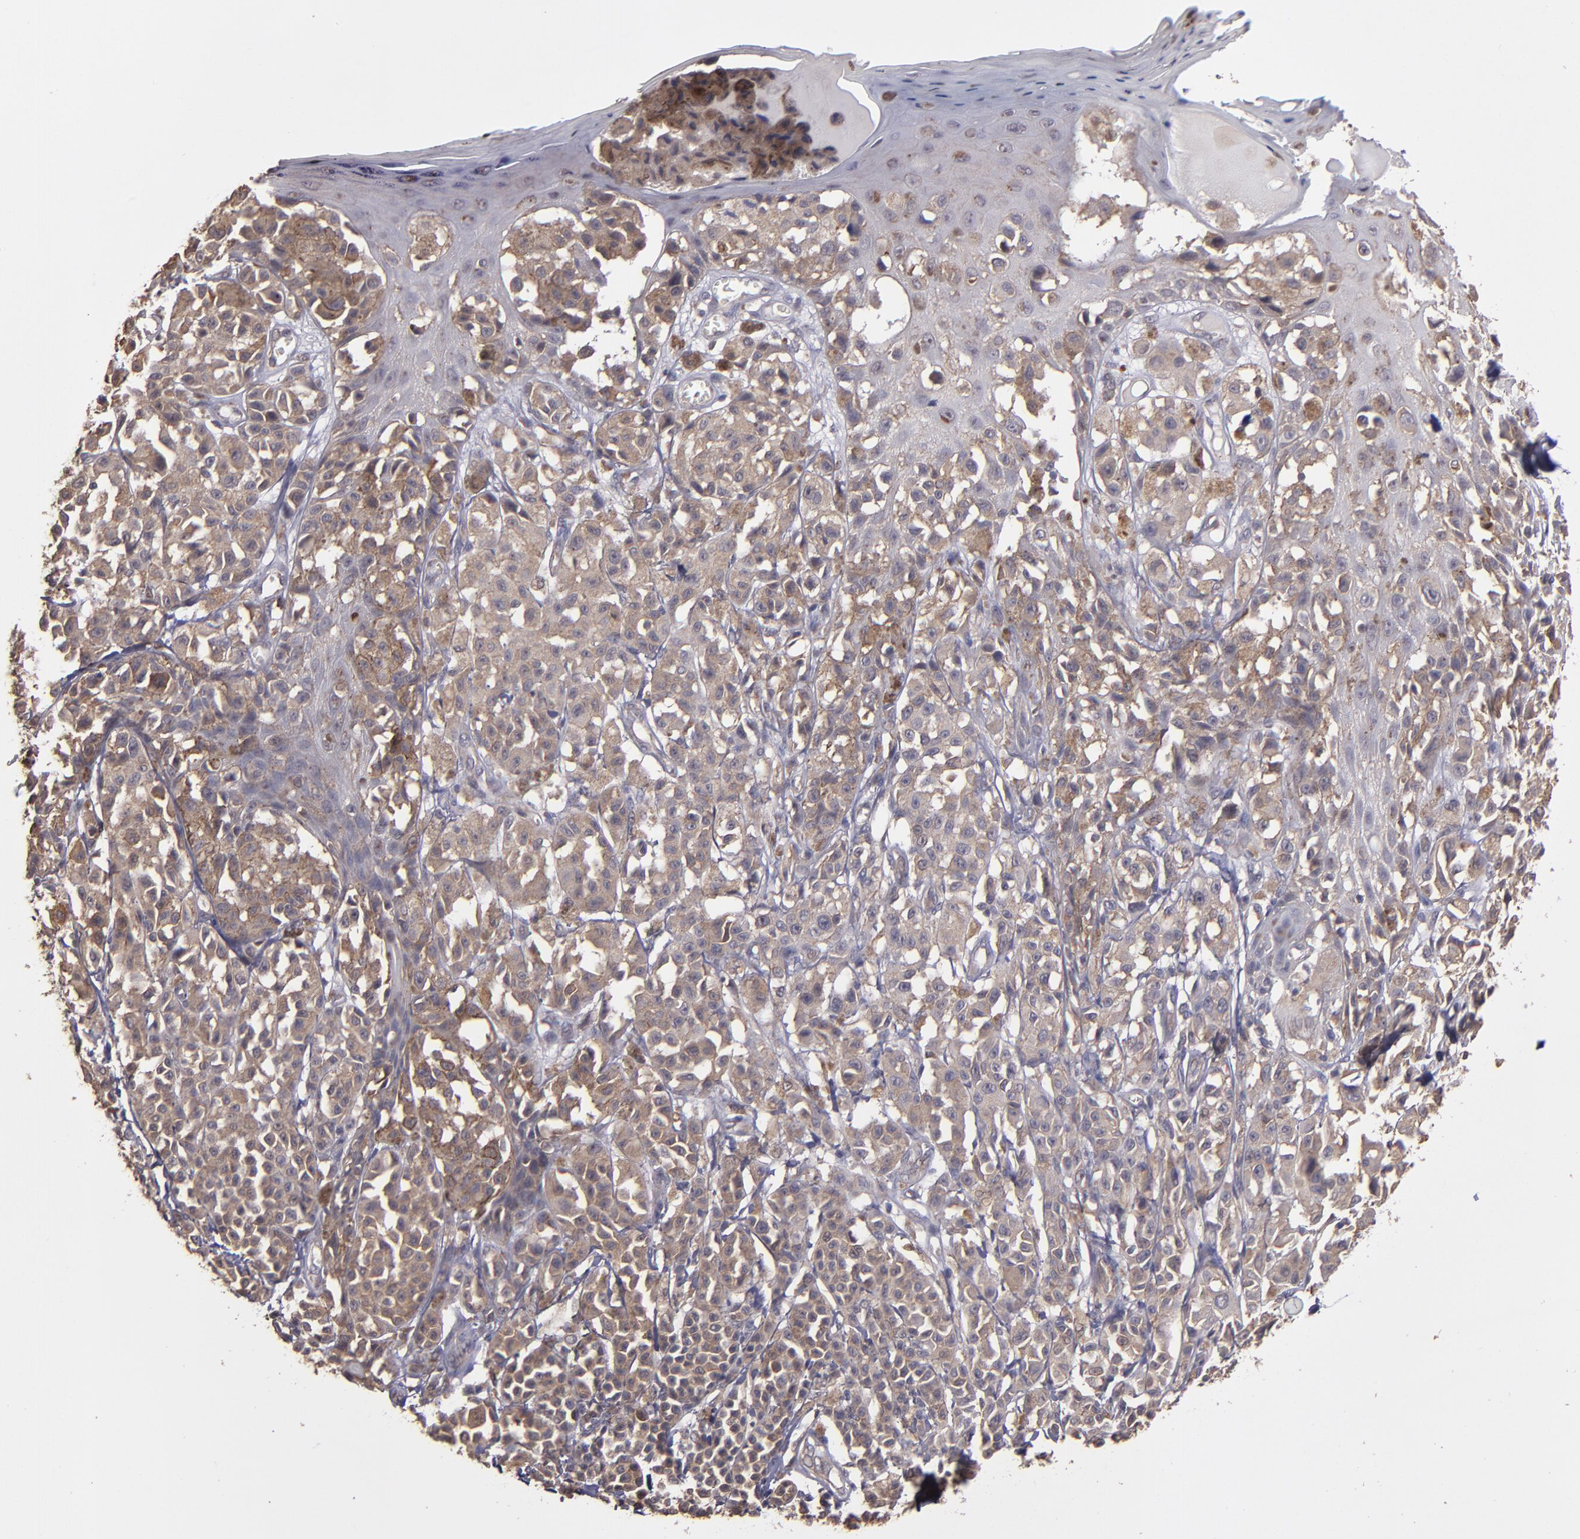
{"staining": {"intensity": "moderate", "quantity": ">75%", "location": "cytoplasmic/membranous"}, "tissue": "melanoma", "cell_type": "Tumor cells", "image_type": "cancer", "snomed": [{"axis": "morphology", "description": "Malignant melanoma, NOS"}, {"axis": "topography", "description": "Skin"}], "caption": "A brown stain shows moderate cytoplasmic/membranous expression of a protein in human malignant melanoma tumor cells. The staining was performed using DAB, with brown indicating positive protein expression. Nuclei are stained blue with hematoxylin.", "gene": "SIPA1L1", "patient": {"sex": "female", "age": 38}}